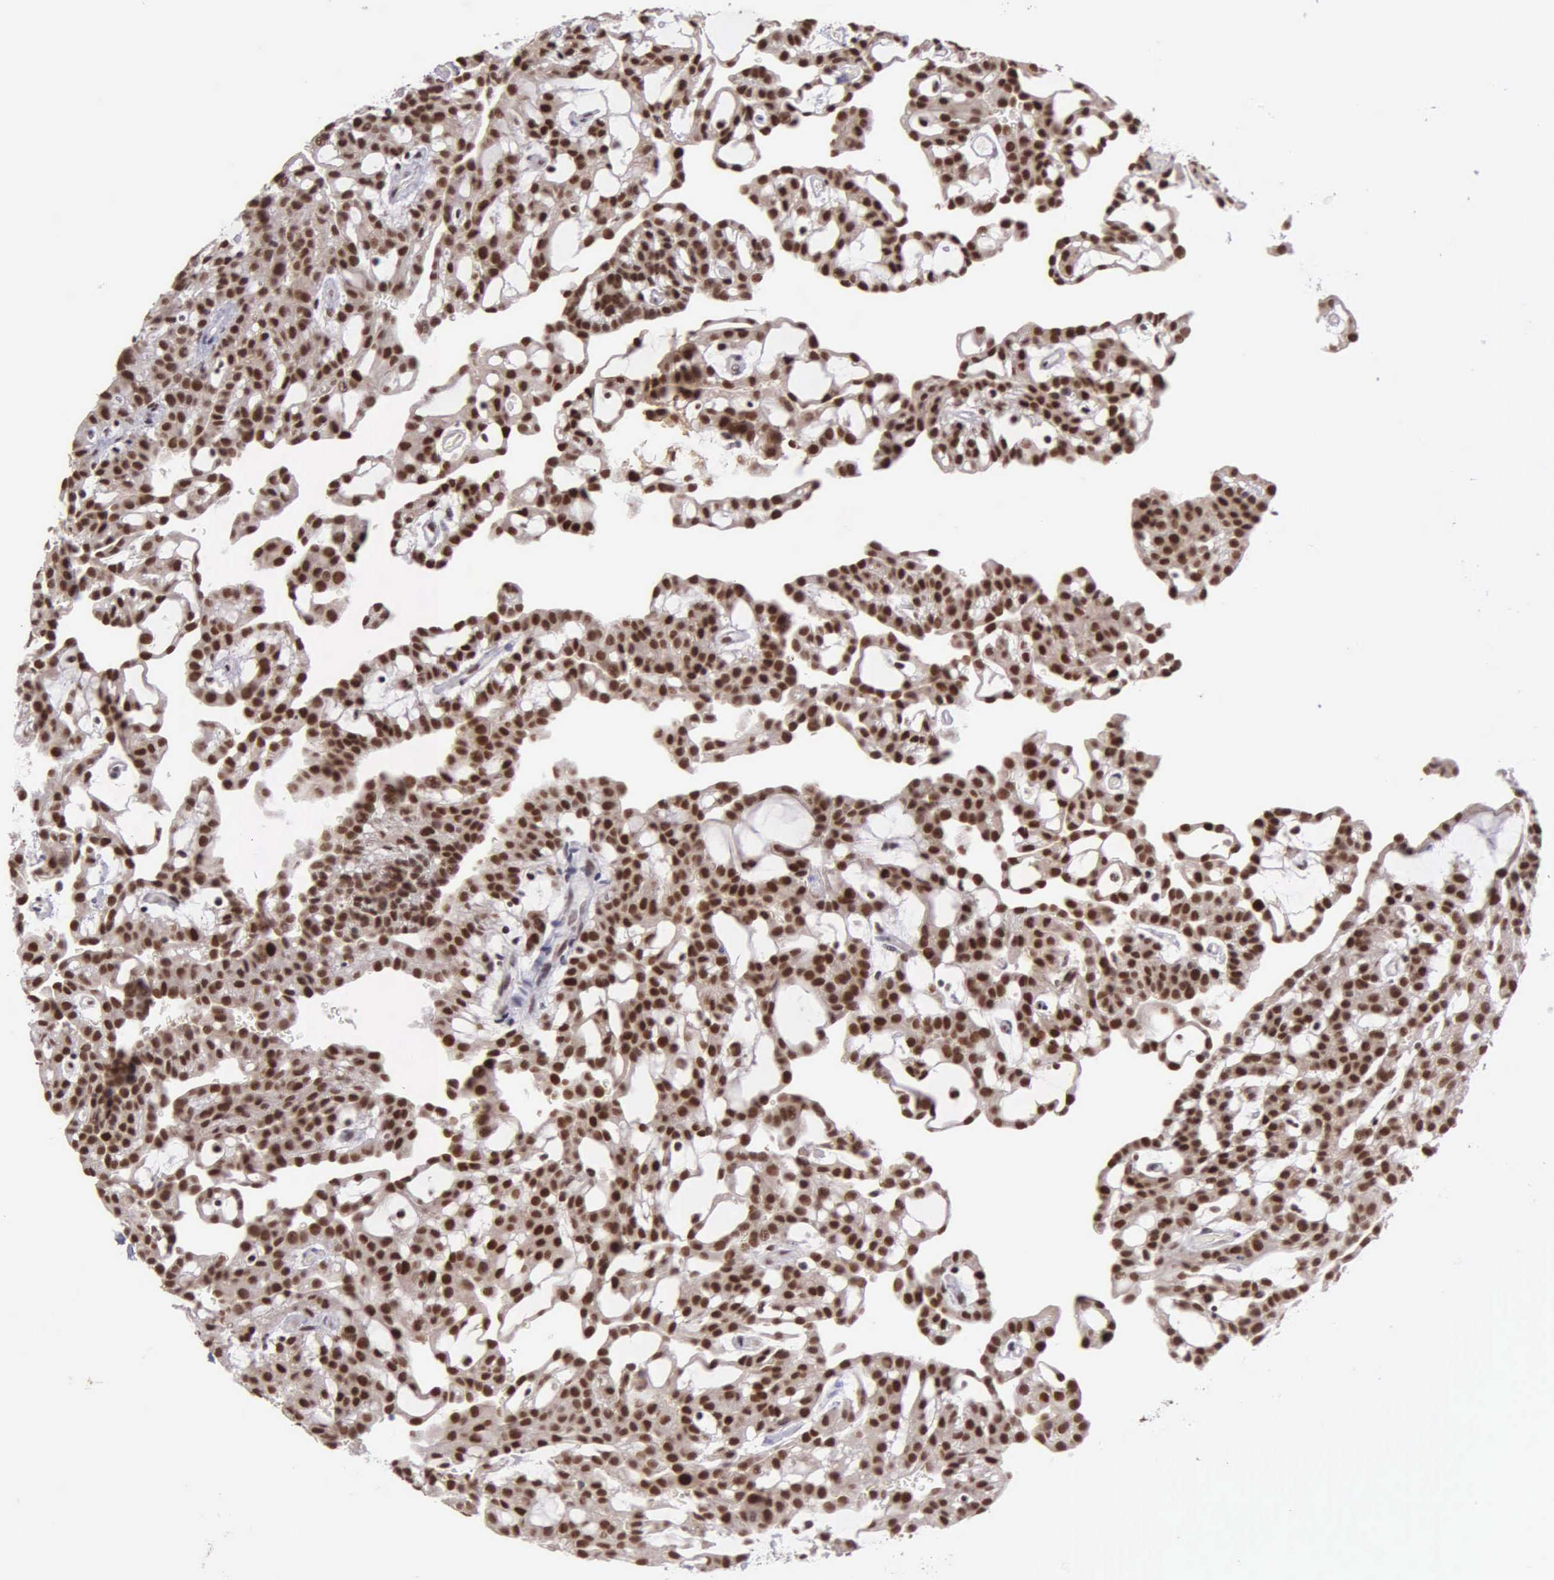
{"staining": {"intensity": "strong", "quantity": ">75%", "location": "cytoplasmic/membranous,nuclear"}, "tissue": "renal cancer", "cell_type": "Tumor cells", "image_type": "cancer", "snomed": [{"axis": "morphology", "description": "Adenocarcinoma, NOS"}, {"axis": "topography", "description": "Kidney"}], "caption": "Renal cancer stained with DAB immunohistochemistry reveals high levels of strong cytoplasmic/membranous and nuclear positivity in about >75% of tumor cells.", "gene": "UBR7", "patient": {"sex": "male", "age": 63}}